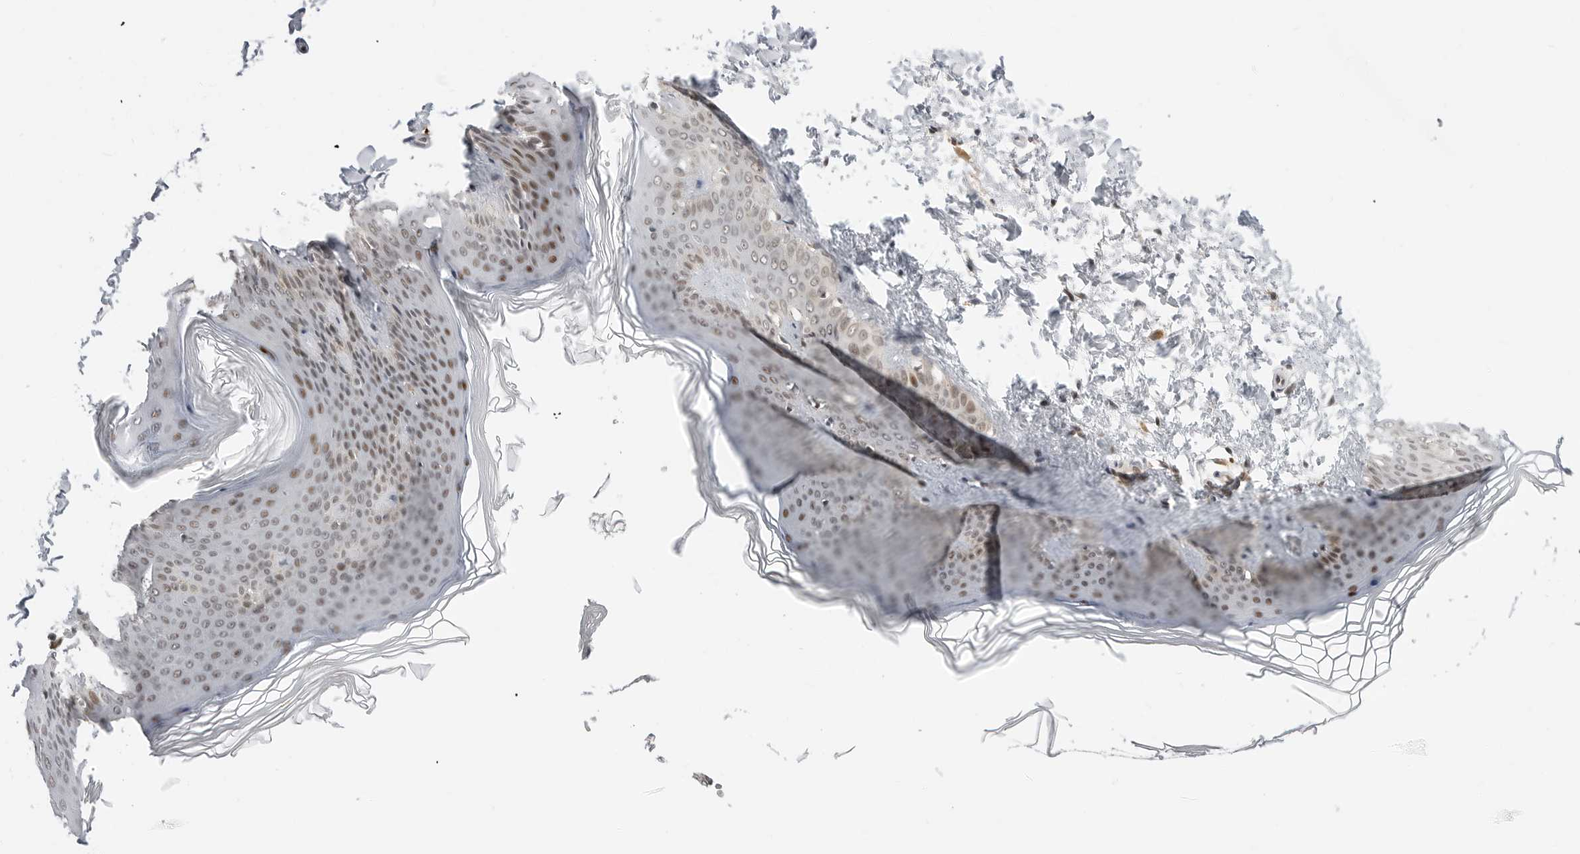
{"staining": {"intensity": "negative", "quantity": "none", "location": "none"}, "tissue": "skin", "cell_type": "Fibroblasts", "image_type": "normal", "snomed": [{"axis": "morphology", "description": "Normal tissue, NOS"}, {"axis": "topography", "description": "Skin"}], "caption": "This is an IHC micrograph of benign skin. There is no positivity in fibroblasts.", "gene": "C8orf33", "patient": {"sex": "female", "age": 27}}